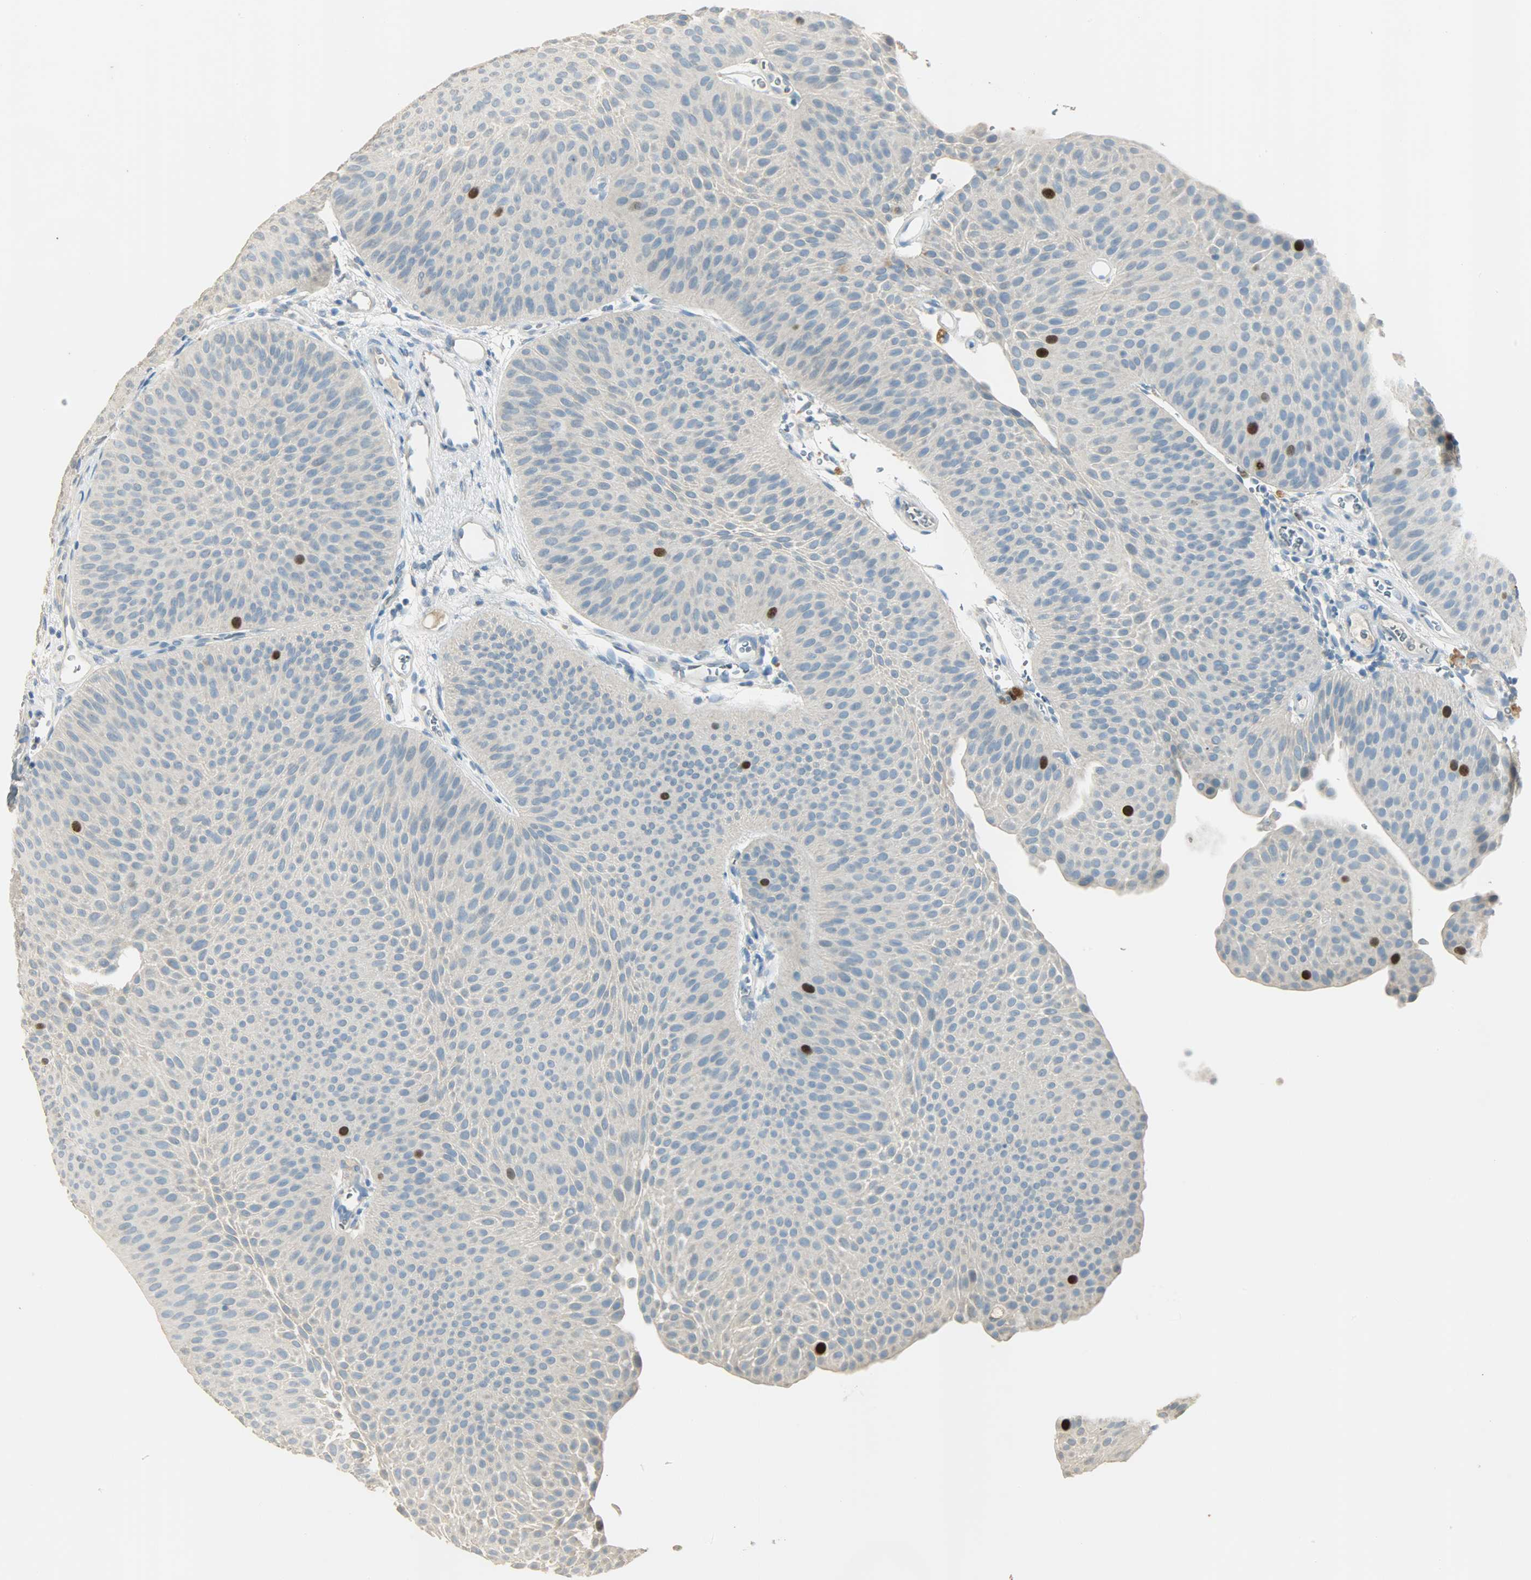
{"staining": {"intensity": "strong", "quantity": "<25%", "location": "cytoplasmic/membranous,nuclear"}, "tissue": "urothelial cancer", "cell_type": "Tumor cells", "image_type": "cancer", "snomed": [{"axis": "morphology", "description": "Urothelial carcinoma, Low grade"}, {"axis": "topography", "description": "Urinary bladder"}], "caption": "Urothelial cancer was stained to show a protein in brown. There is medium levels of strong cytoplasmic/membranous and nuclear staining in approximately <25% of tumor cells. Nuclei are stained in blue.", "gene": "TPX2", "patient": {"sex": "female", "age": 60}}